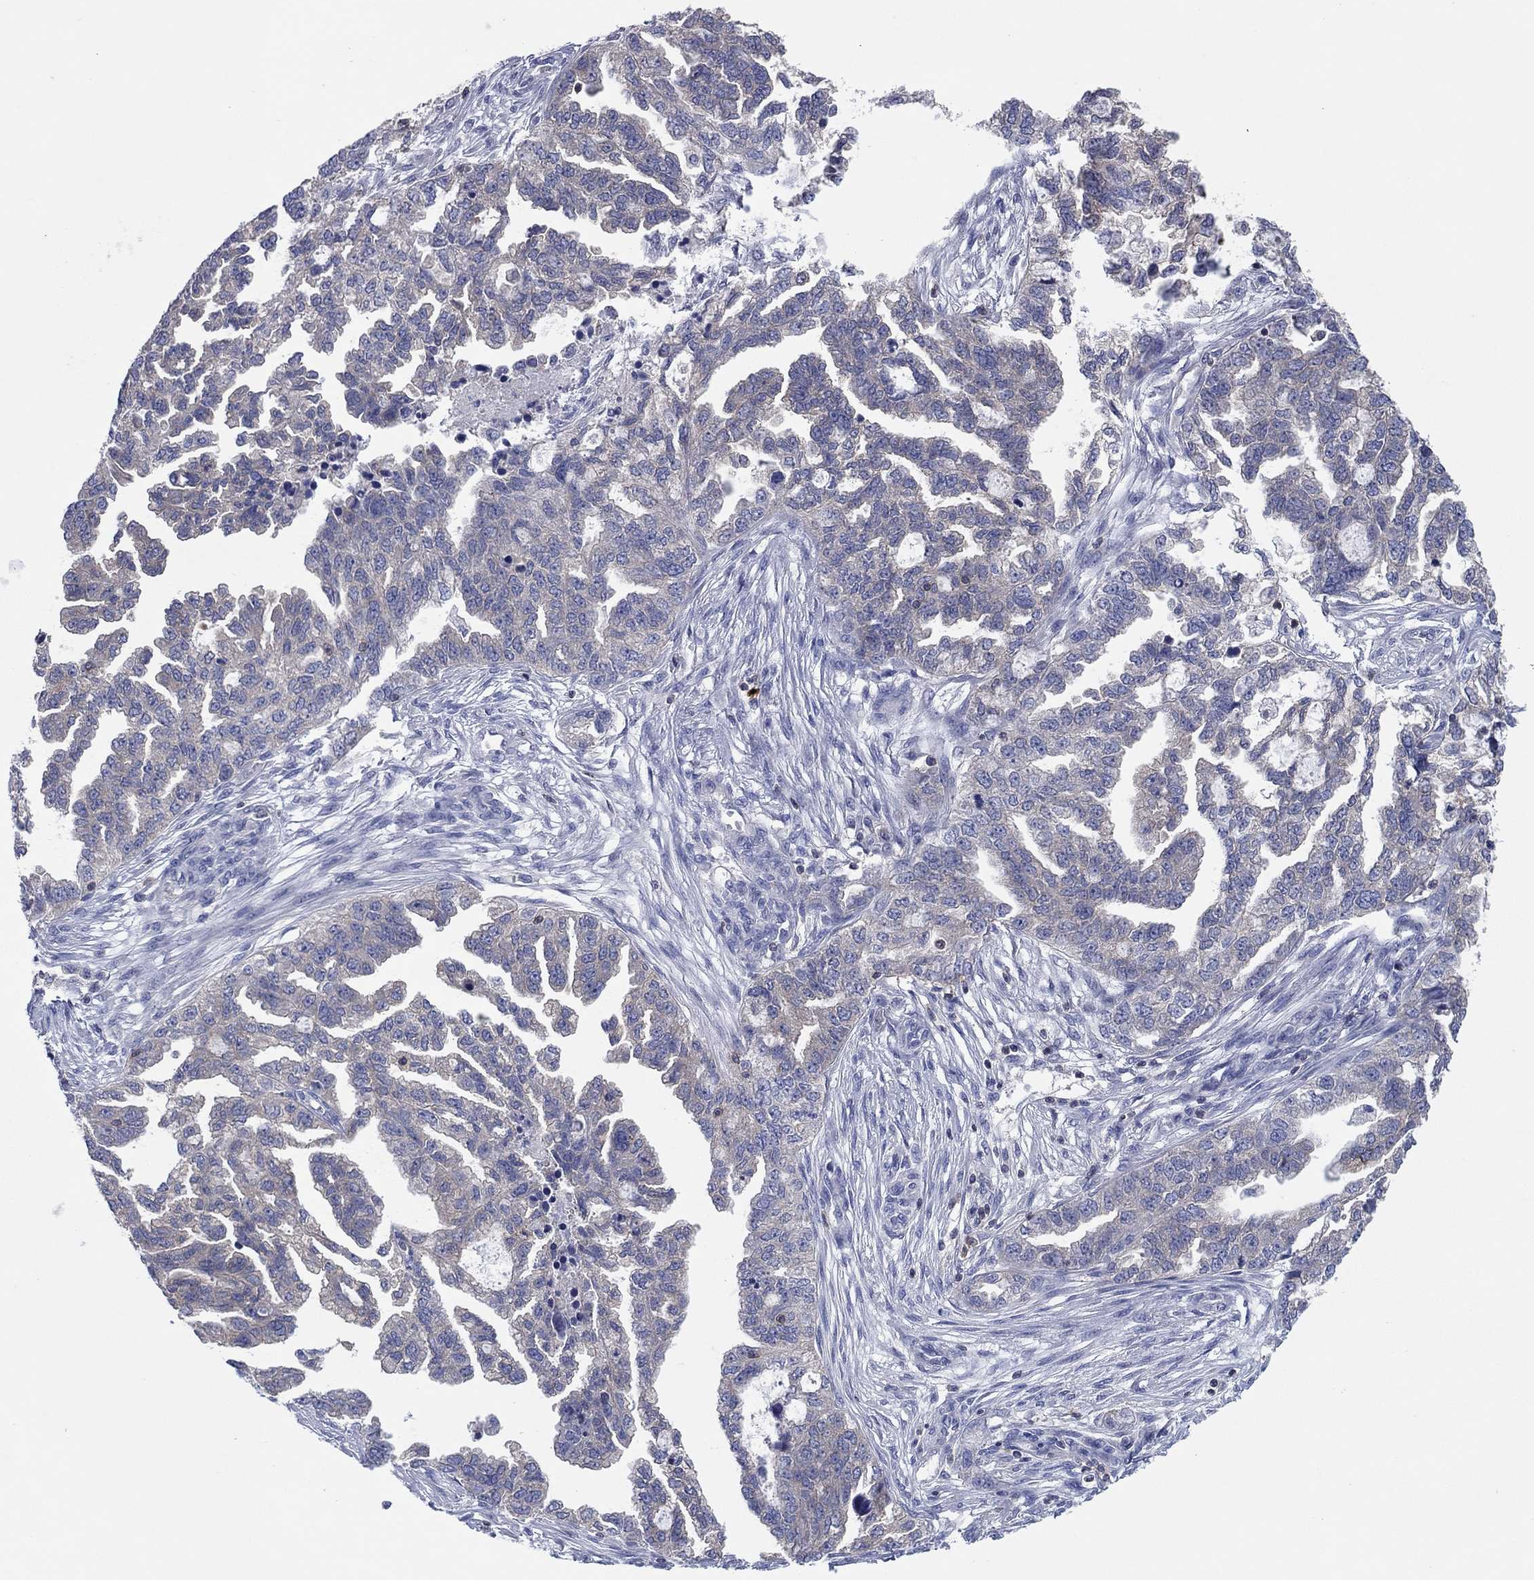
{"staining": {"intensity": "weak", "quantity": "<25%", "location": "cytoplasmic/membranous"}, "tissue": "ovarian cancer", "cell_type": "Tumor cells", "image_type": "cancer", "snomed": [{"axis": "morphology", "description": "Cystadenocarcinoma, serous, NOS"}, {"axis": "topography", "description": "Ovary"}], "caption": "The photomicrograph displays no staining of tumor cells in ovarian cancer.", "gene": "PVR", "patient": {"sex": "female", "age": 51}}